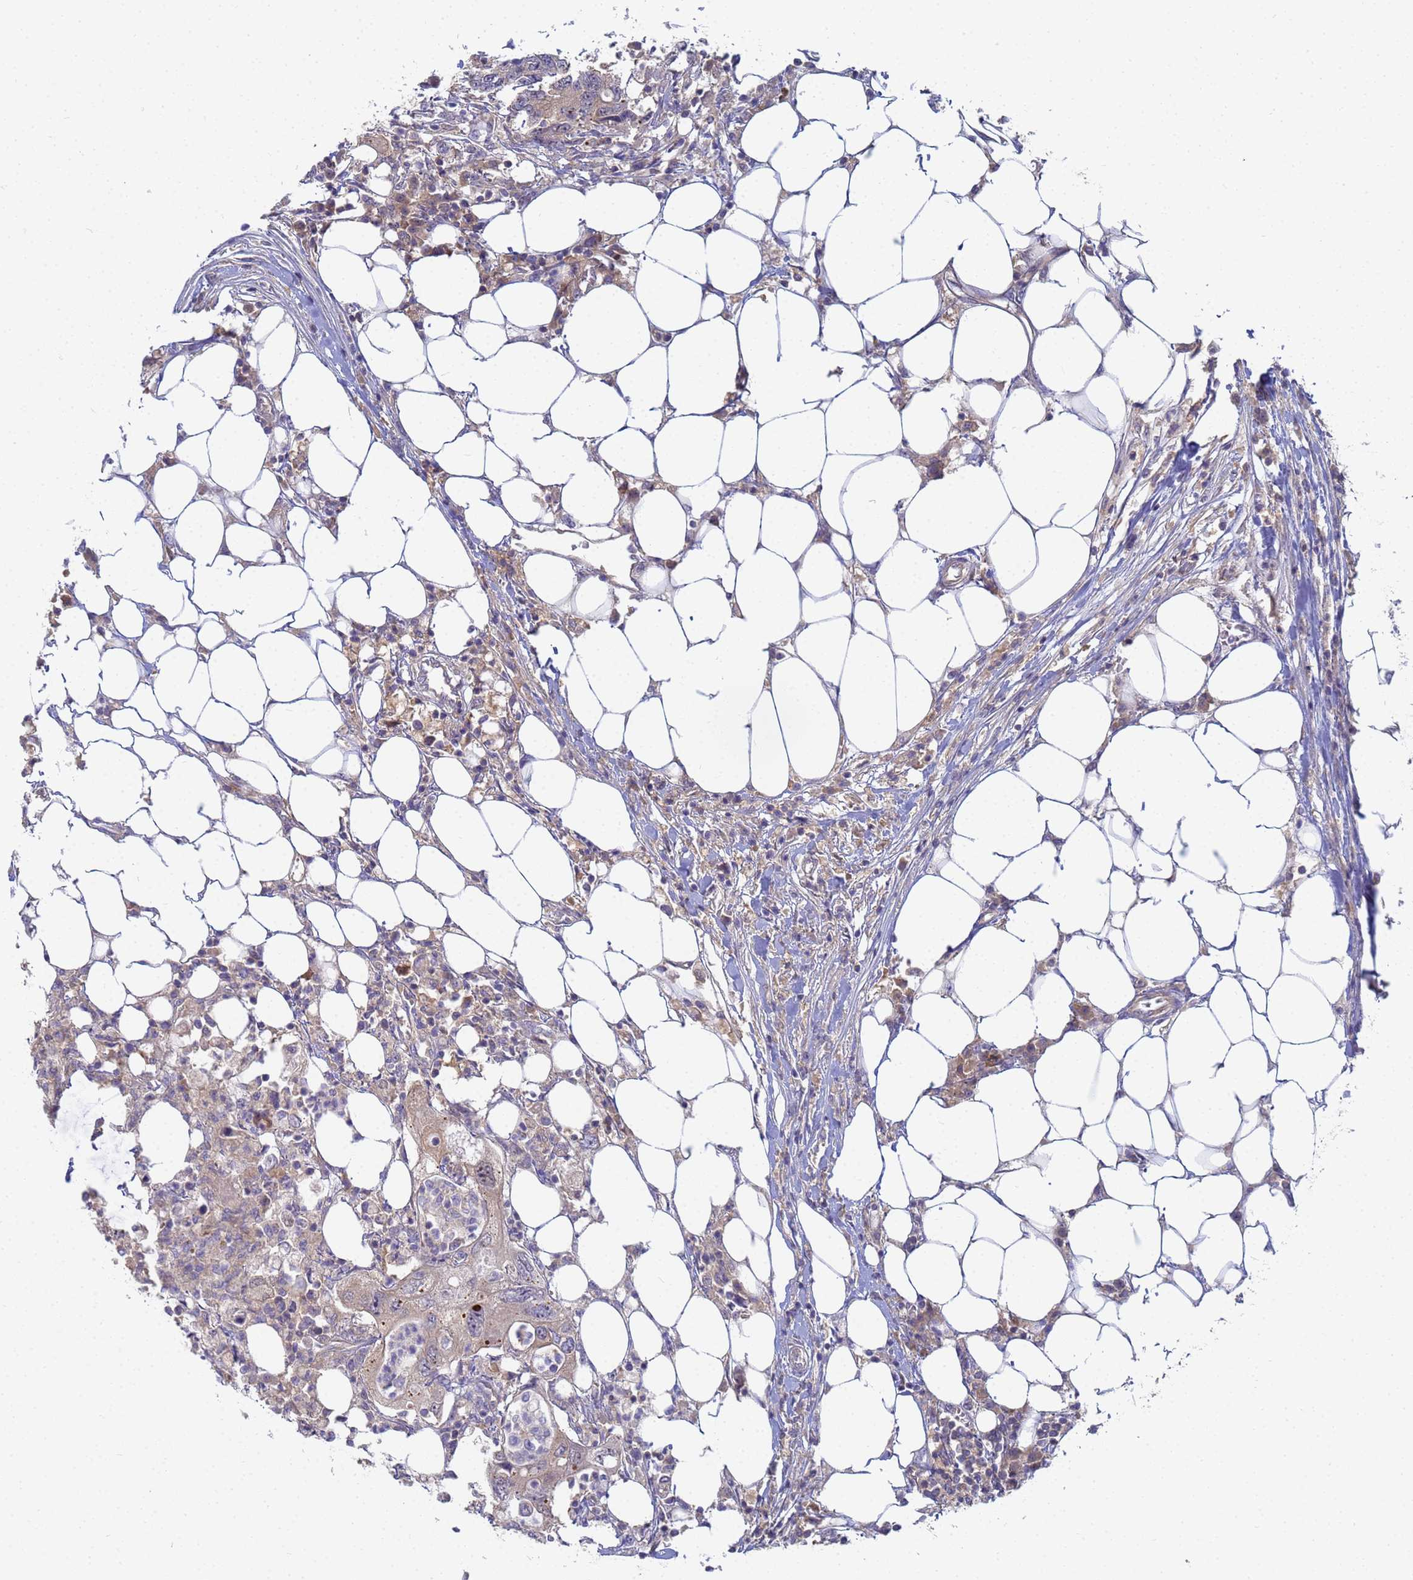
{"staining": {"intensity": "weak", "quantity": "25%-75%", "location": "cytoplasmic/membranous"}, "tissue": "colorectal cancer", "cell_type": "Tumor cells", "image_type": "cancer", "snomed": [{"axis": "morphology", "description": "Adenocarcinoma, NOS"}, {"axis": "topography", "description": "Colon"}], "caption": "IHC of adenocarcinoma (colorectal) displays low levels of weak cytoplasmic/membranous staining in approximately 25%-75% of tumor cells.", "gene": "SHARPIN", "patient": {"sex": "male", "age": 71}}